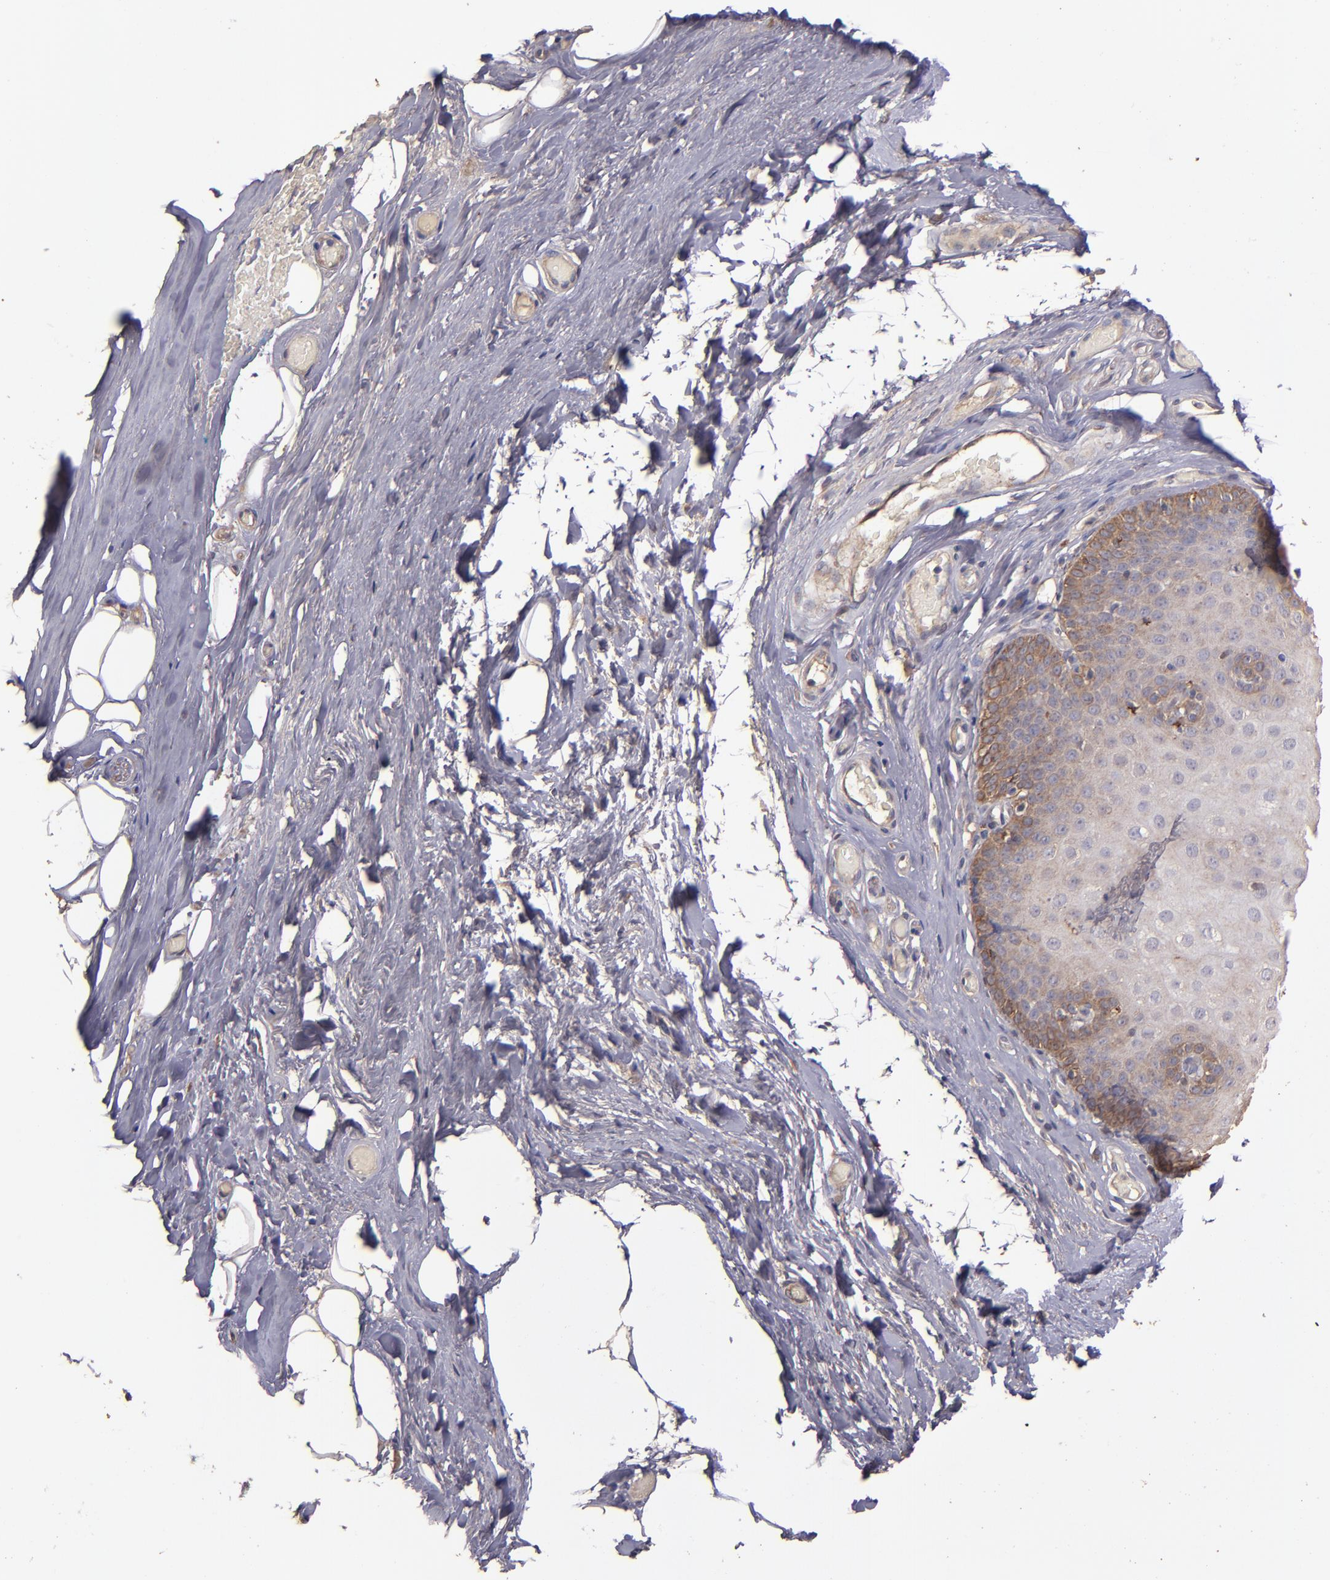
{"staining": {"intensity": "moderate", "quantity": "25%-75%", "location": "cytoplasmic/membranous"}, "tissue": "nasopharynx", "cell_type": "Respiratory epithelial cells", "image_type": "normal", "snomed": [{"axis": "morphology", "description": "Normal tissue, NOS"}, {"axis": "topography", "description": "Nasopharynx"}], "caption": "DAB immunohistochemical staining of benign nasopharynx demonstrates moderate cytoplasmic/membranous protein expression in approximately 25%-75% of respiratory epithelial cells. Immunohistochemistry stains the protein in brown and the nuclei are stained blue.", "gene": "SRRD", "patient": {"sex": "male", "age": 56}}